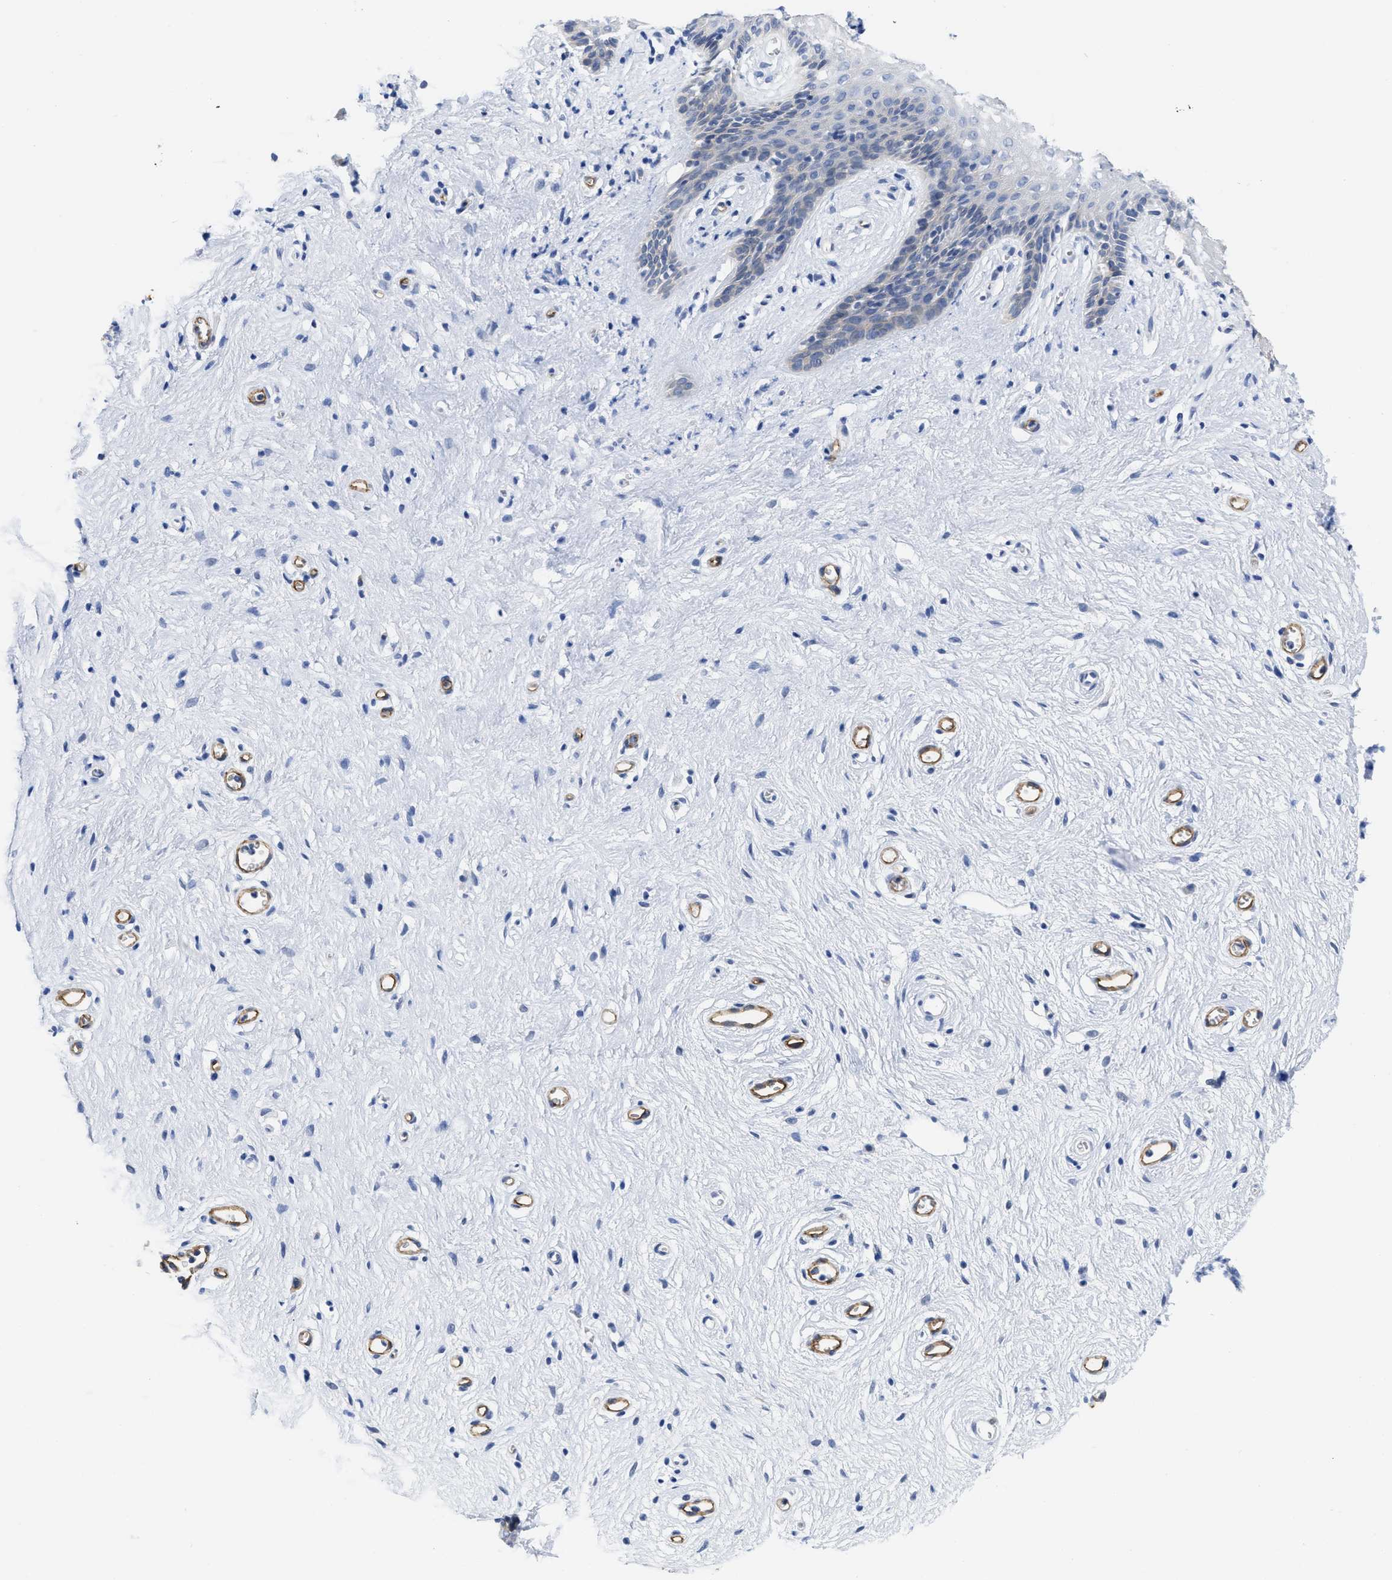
{"staining": {"intensity": "negative", "quantity": "none", "location": "none"}, "tissue": "vagina", "cell_type": "Squamous epithelial cells", "image_type": "normal", "snomed": [{"axis": "morphology", "description": "Normal tissue, NOS"}, {"axis": "topography", "description": "Vagina"}], "caption": "Squamous epithelial cells are negative for brown protein staining in normal vagina. (DAB (3,3'-diaminobenzidine) immunohistochemistry visualized using brightfield microscopy, high magnification).", "gene": "ACKR1", "patient": {"sex": "female", "age": 44}}